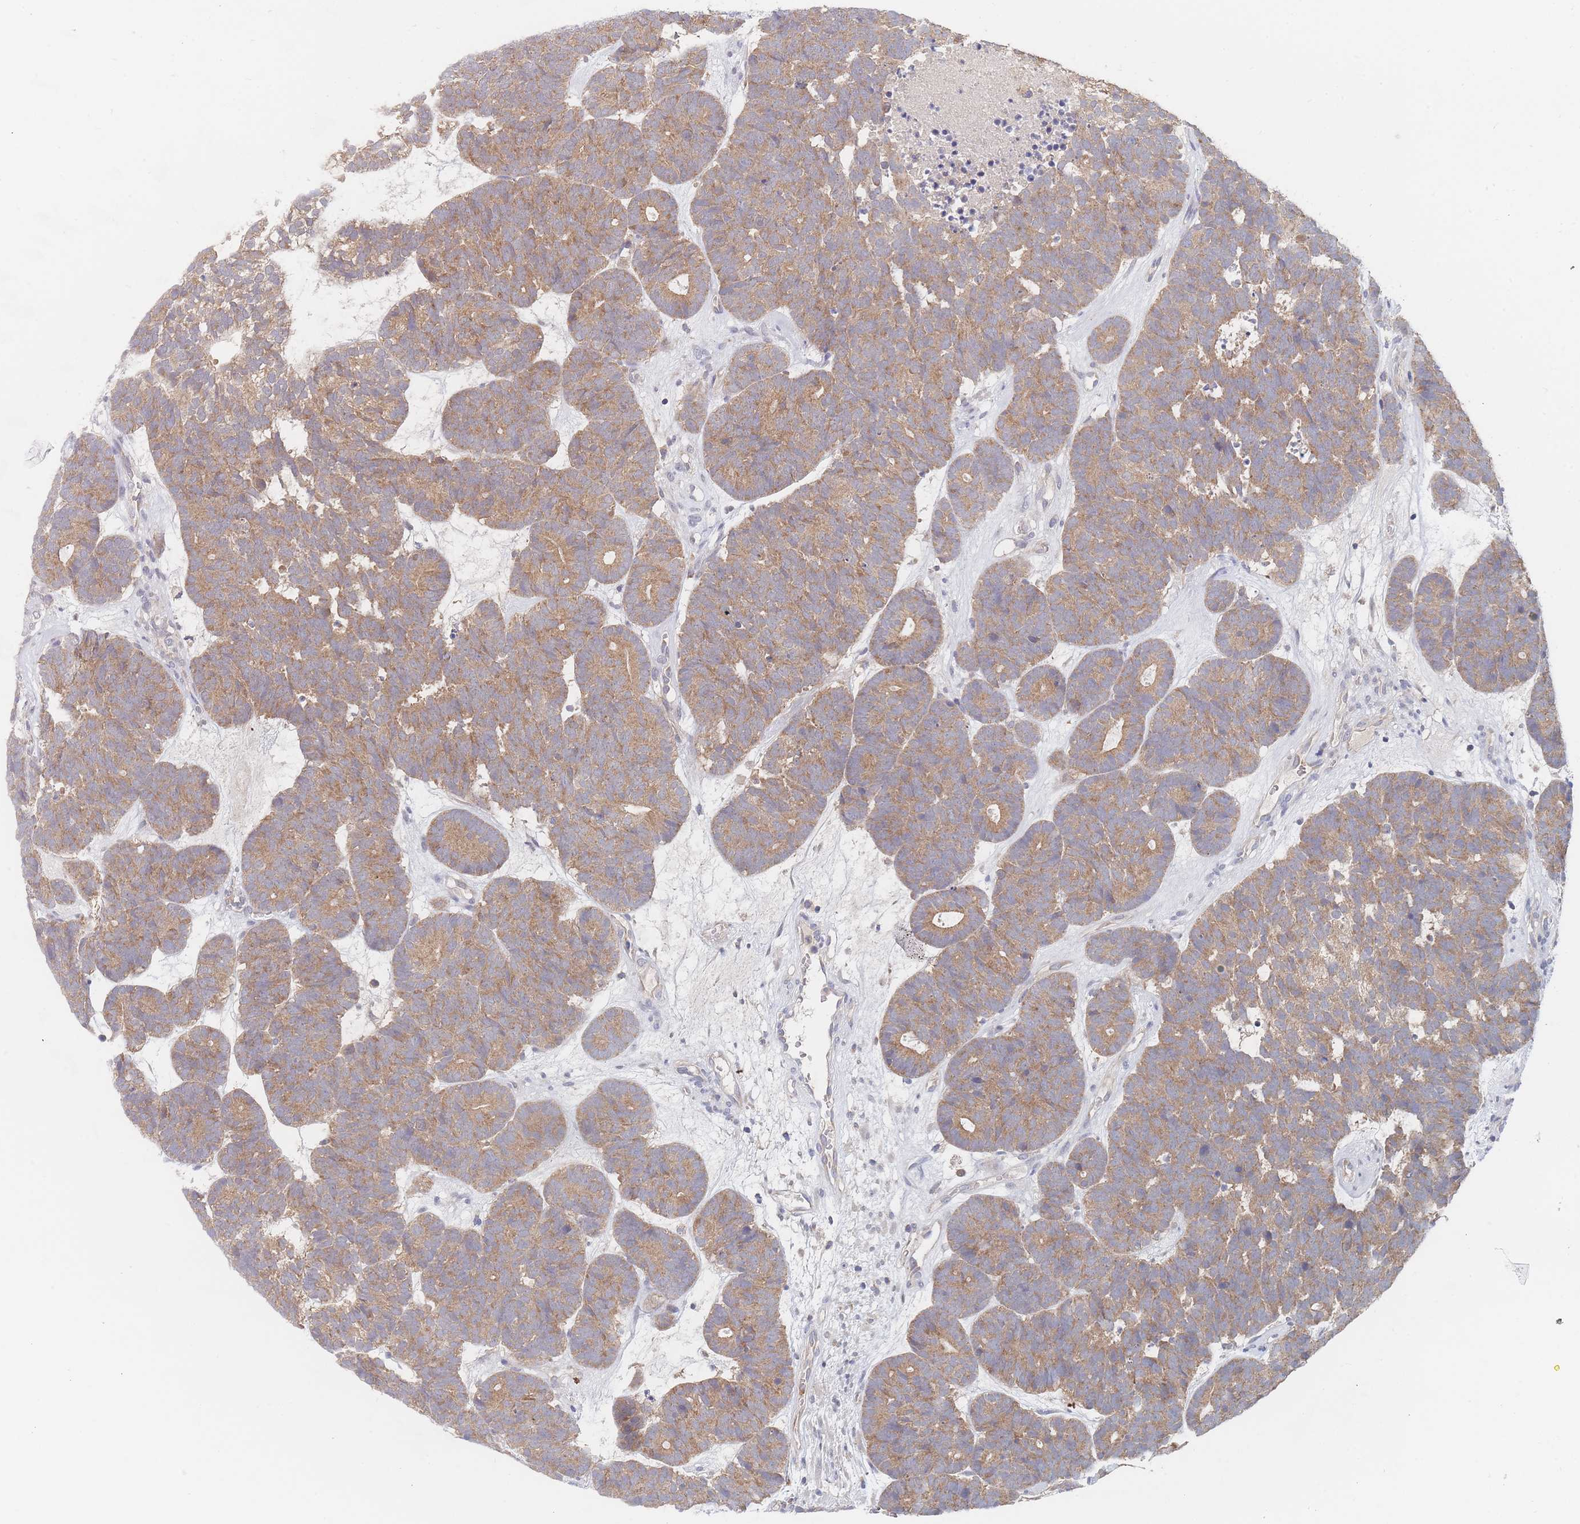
{"staining": {"intensity": "moderate", "quantity": ">75%", "location": "cytoplasmic/membranous"}, "tissue": "head and neck cancer", "cell_type": "Tumor cells", "image_type": "cancer", "snomed": [{"axis": "morphology", "description": "Adenocarcinoma, NOS"}, {"axis": "topography", "description": "Head-Neck"}], "caption": "Human head and neck cancer (adenocarcinoma) stained with a protein marker displays moderate staining in tumor cells.", "gene": "PPP6C", "patient": {"sex": "female", "age": 81}}